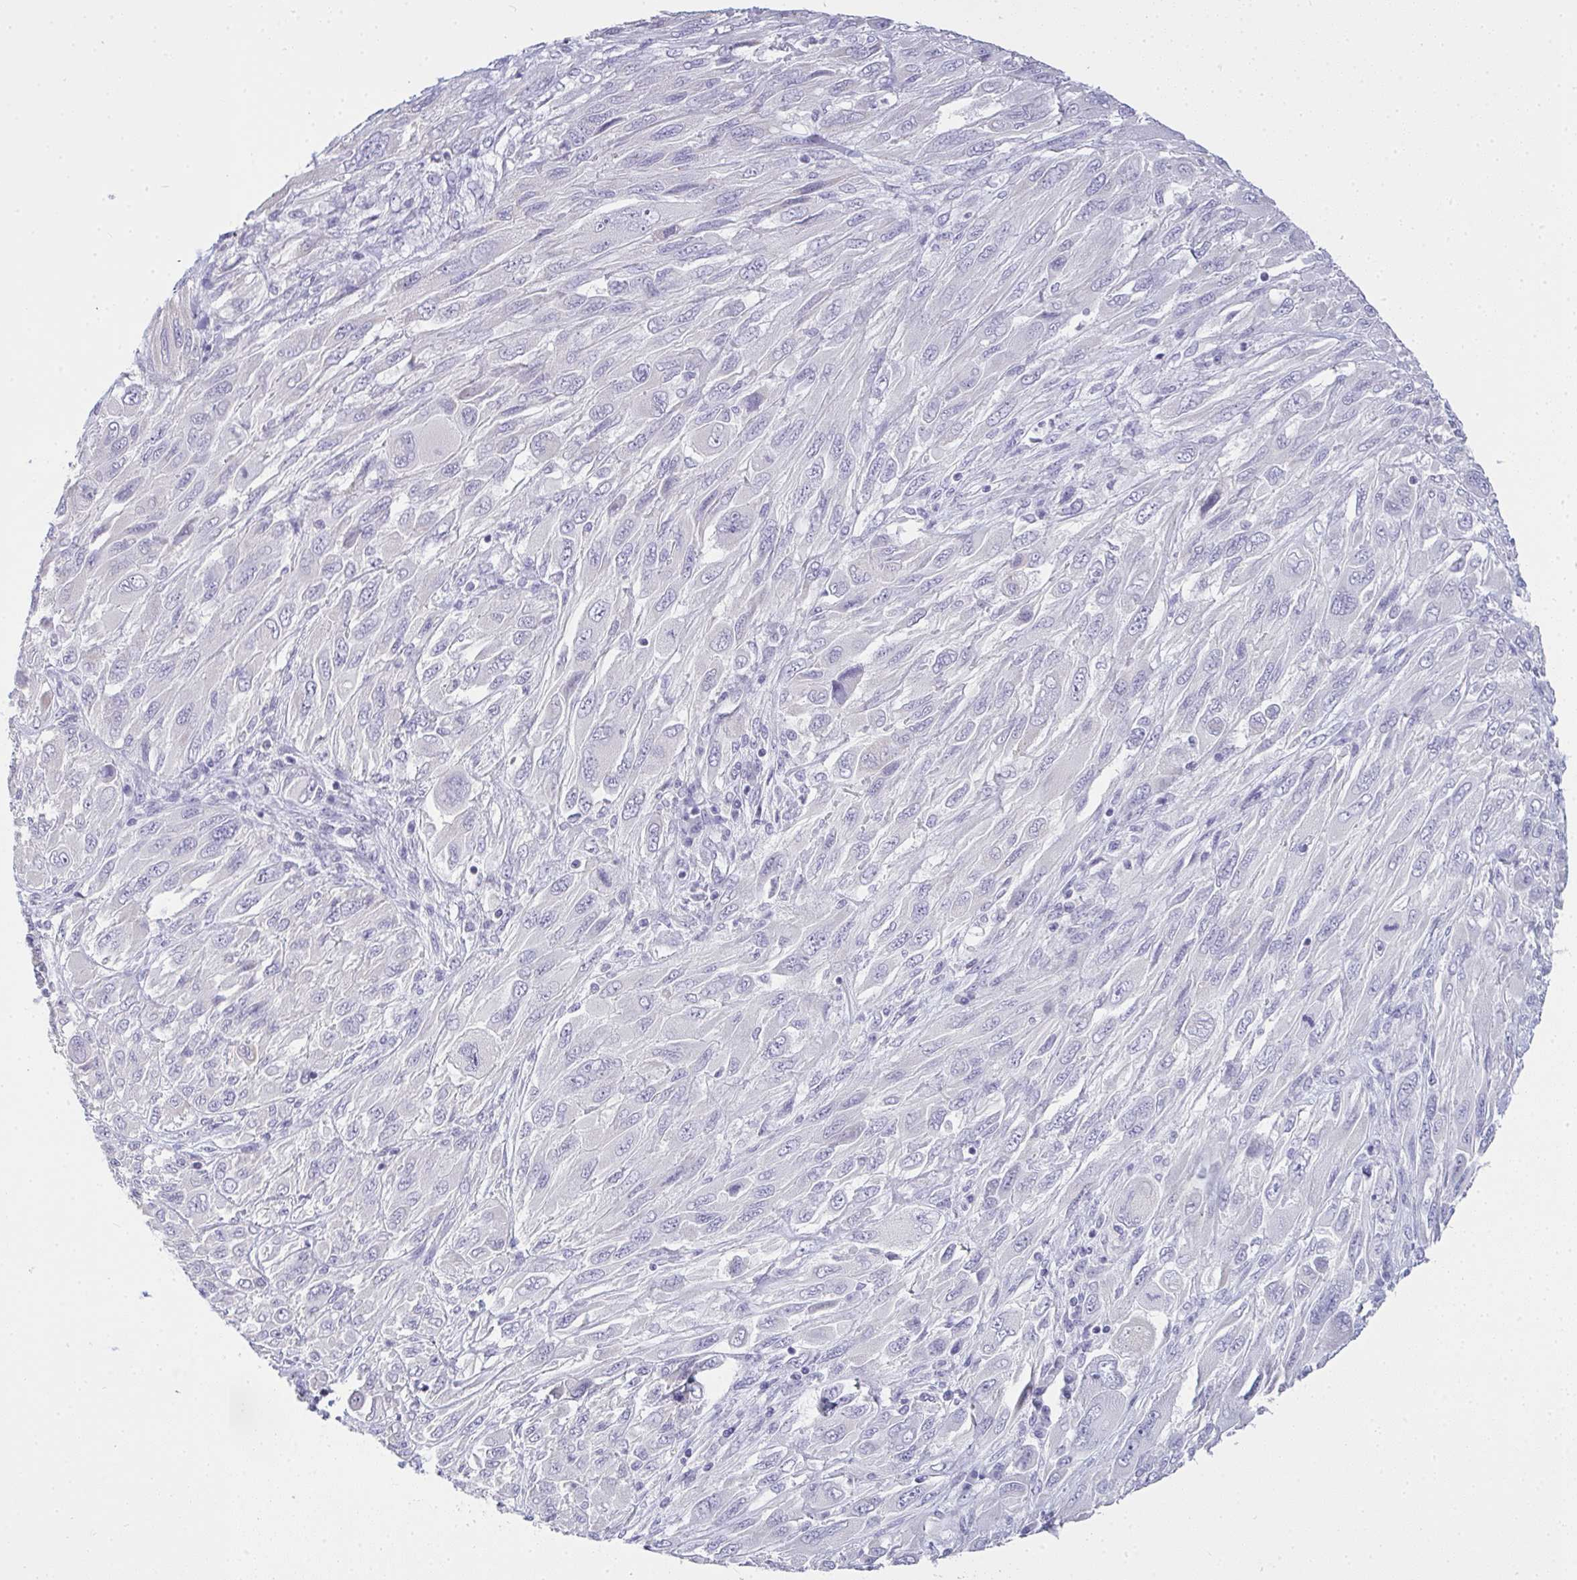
{"staining": {"intensity": "negative", "quantity": "none", "location": "none"}, "tissue": "melanoma", "cell_type": "Tumor cells", "image_type": "cancer", "snomed": [{"axis": "morphology", "description": "Malignant melanoma, NOS"}, {"axis": "topography", "description": "Skin"}], "caption": "A photomicrograph of human malignant melanoma is negative for staining in tumor cells.", "gene": "GSDMB", "patient": {"sex": "female", "age": 91}}